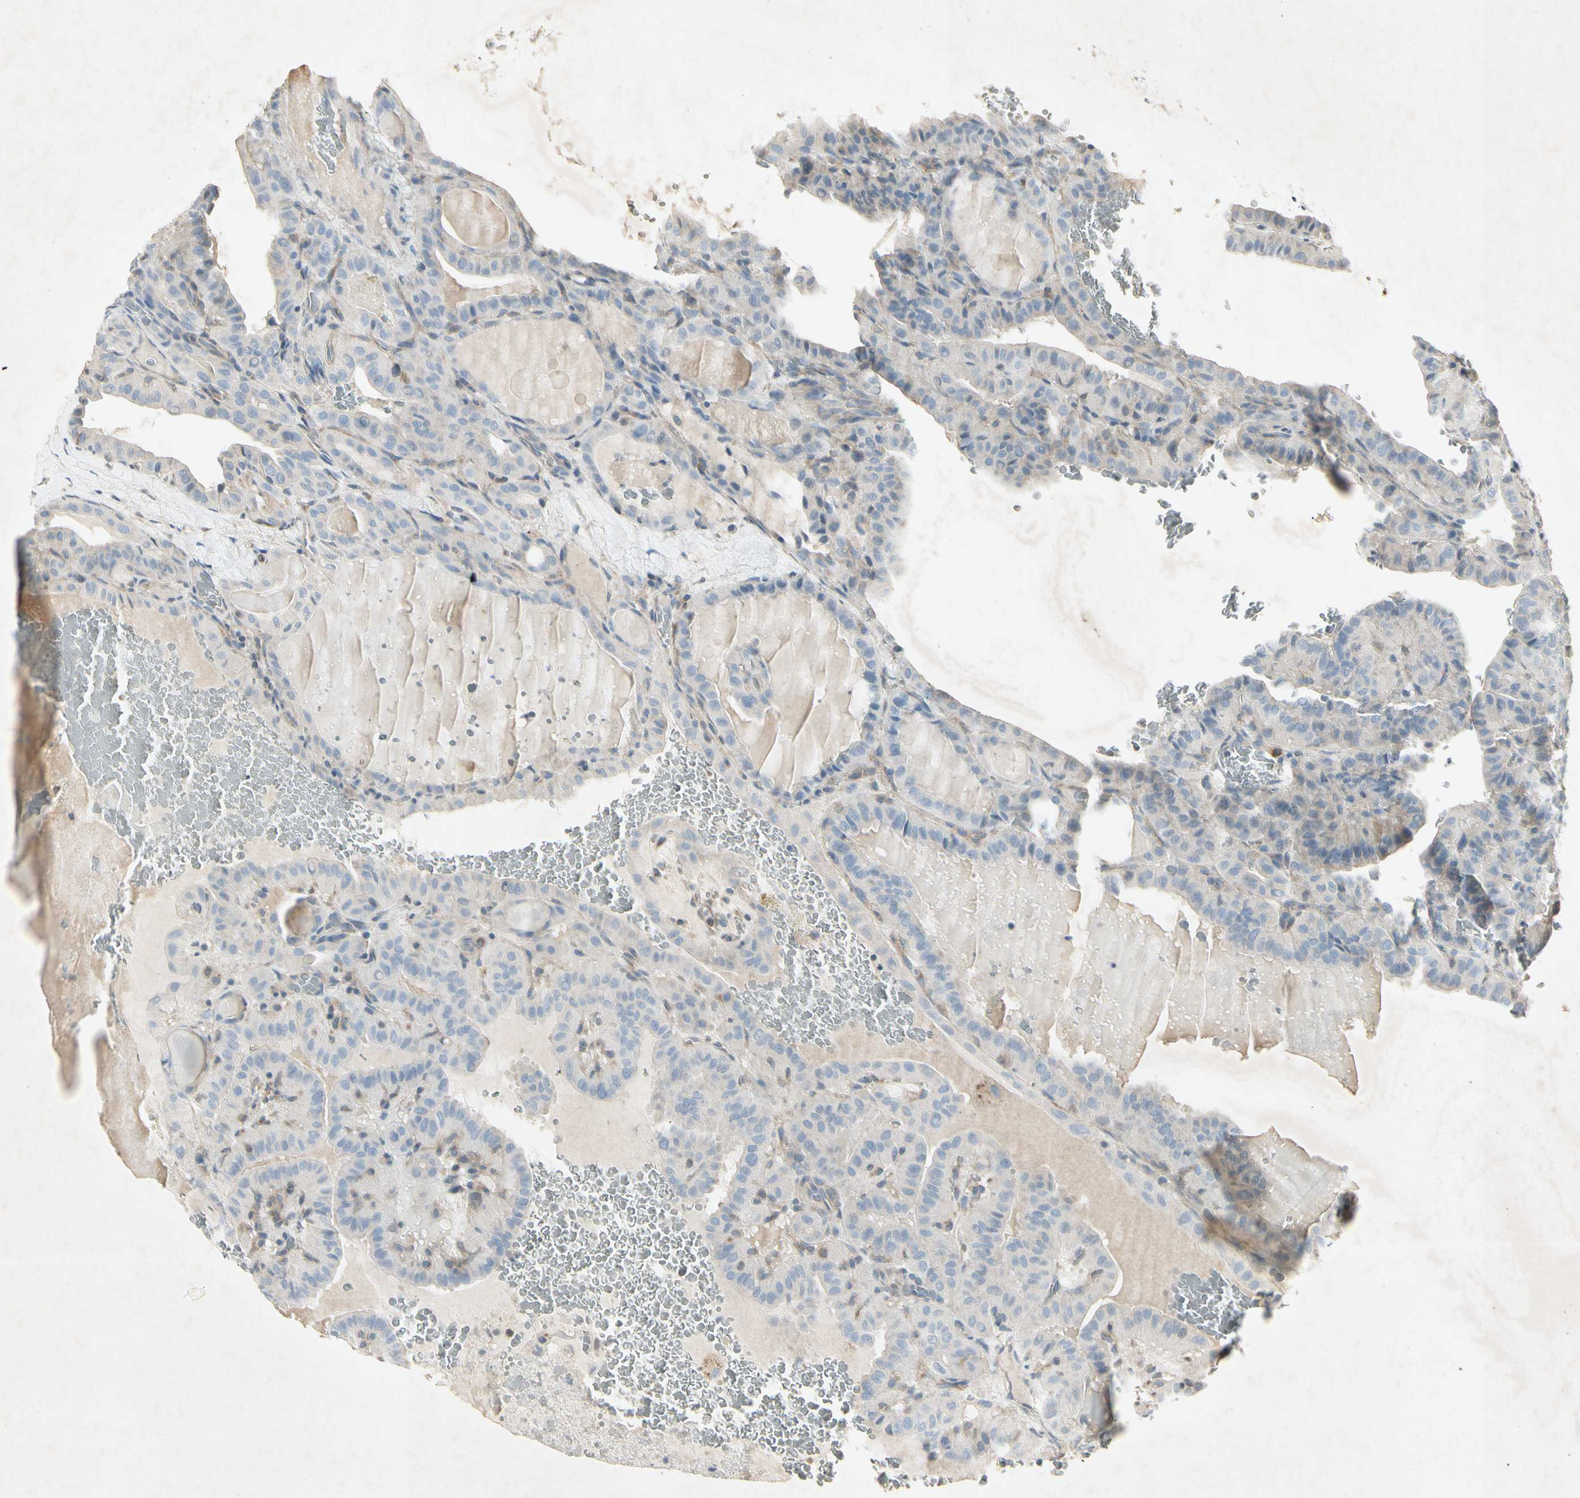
{"staining": {"intensity": "negative", "quantity": "none", "location": "none"}, "tissue": "thyroid cancer", "cell_type": "Tumor cells", "image_type": "cancer", "snomed": [{"axis": "morphology", "description": "Papillary adenocarcinoma, NOS"}, {"axis": "topography", "description": "Thyroid gland"}], "caption": "The immunohistochemistry (IHC) image has no significant expression in tumor cells of thyroid papillary adenocarcinoma tissue. Brightfield microscopy of immunohistochemistry stained with DAB (3,3'-diaminobenzidine) (brown) and hematoxylin (blue), captured at high magnification.", "gene": "TEK", "patient": {"sex": "male", "age": 77}}